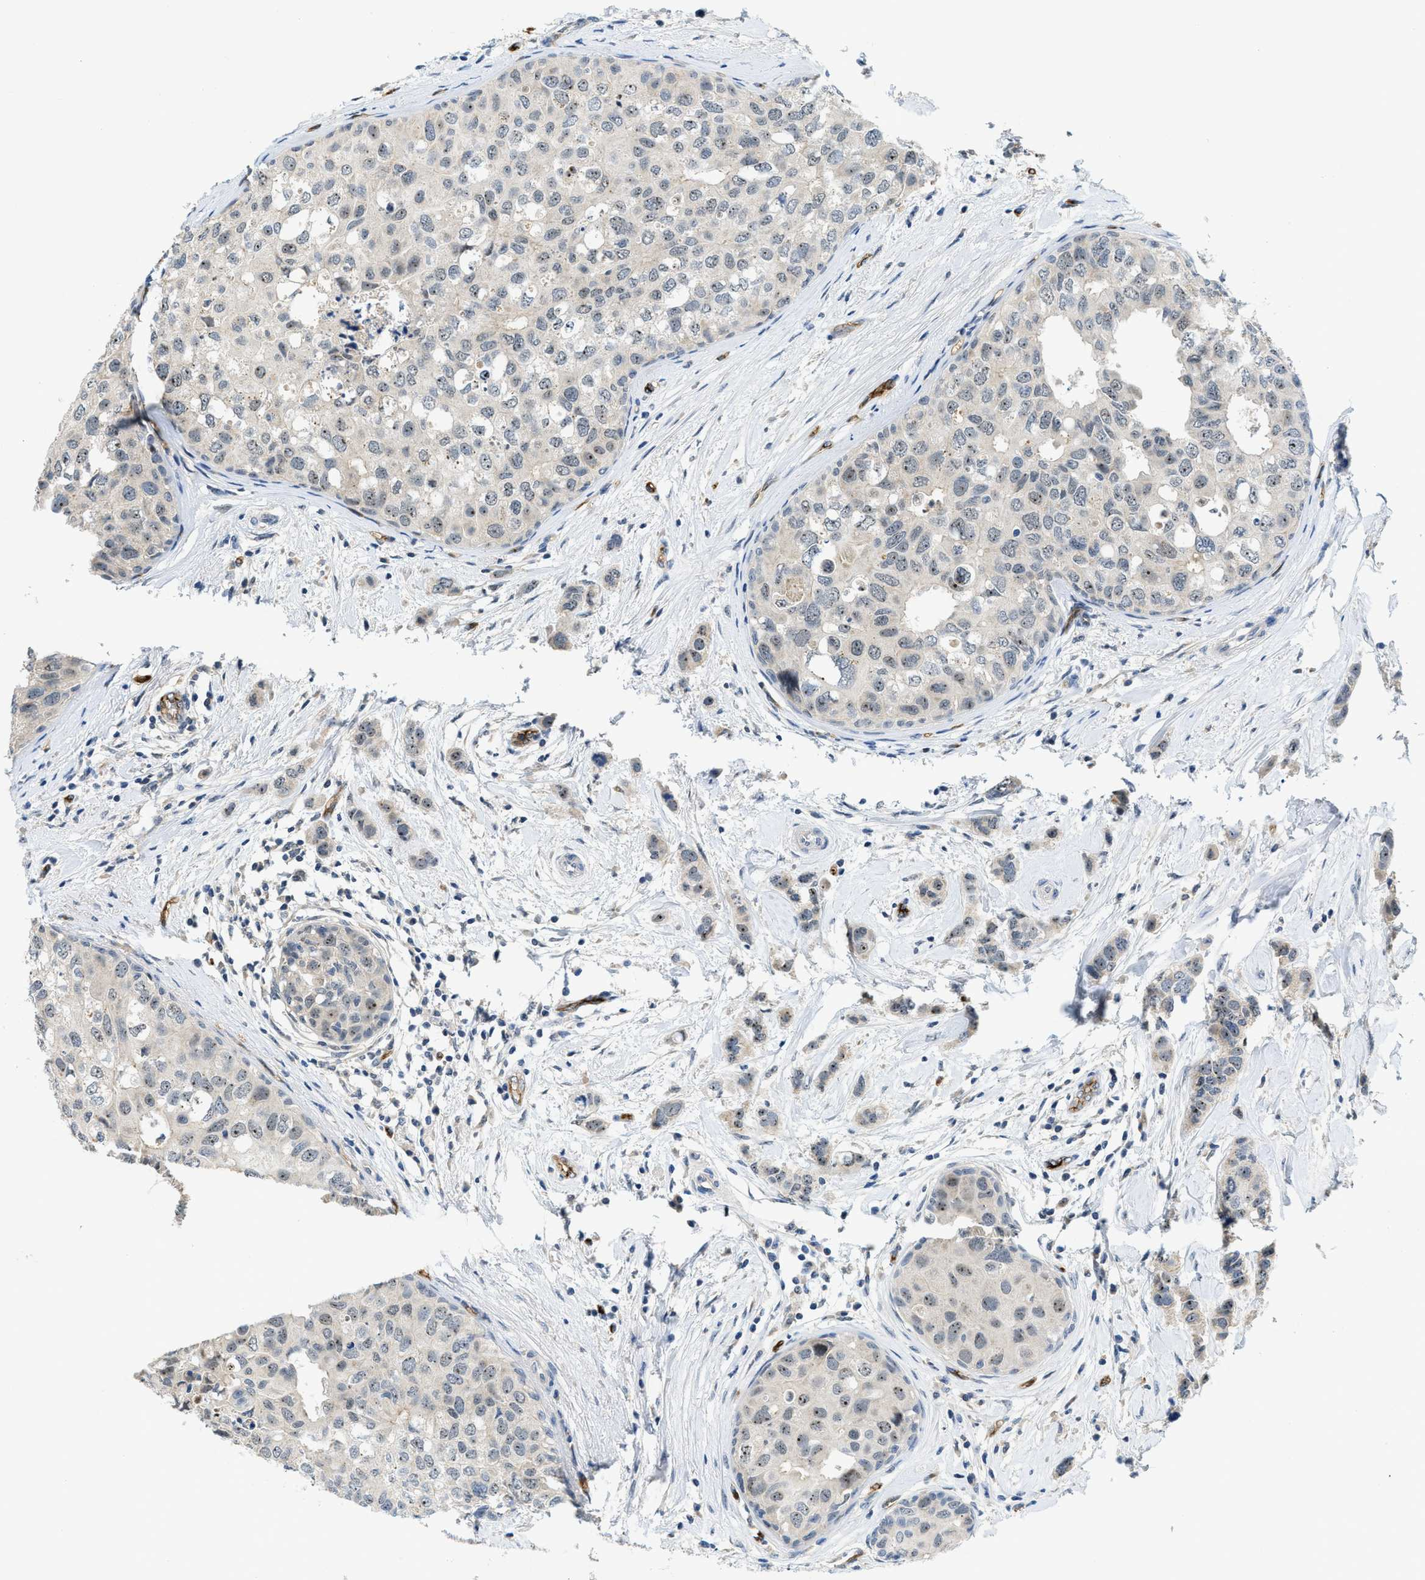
{"staining": {"intensity": "weak", "quantity": ">75%", "location": "nuclear"}, "tissue": "breast cancer", "cell_type": "Tumor cells", "image_type": "cancer", "snomed": [{"axis": "morphology", "description": "Duct carcinoma"}, {"axis": "topography", "description": "Breast"}], "caption": "Immunohistochemical staining of human intraductal carcinoma (breast) reveals low levels of weak nuclear expression in about >75% of tumor cells. Using DAB (brown) and hematoxylin (blue) stains, captured at high magnification using brightfield microscopy.", "gene": "SLCO2A1", "patient": {"sex": "female", "age": 50}}